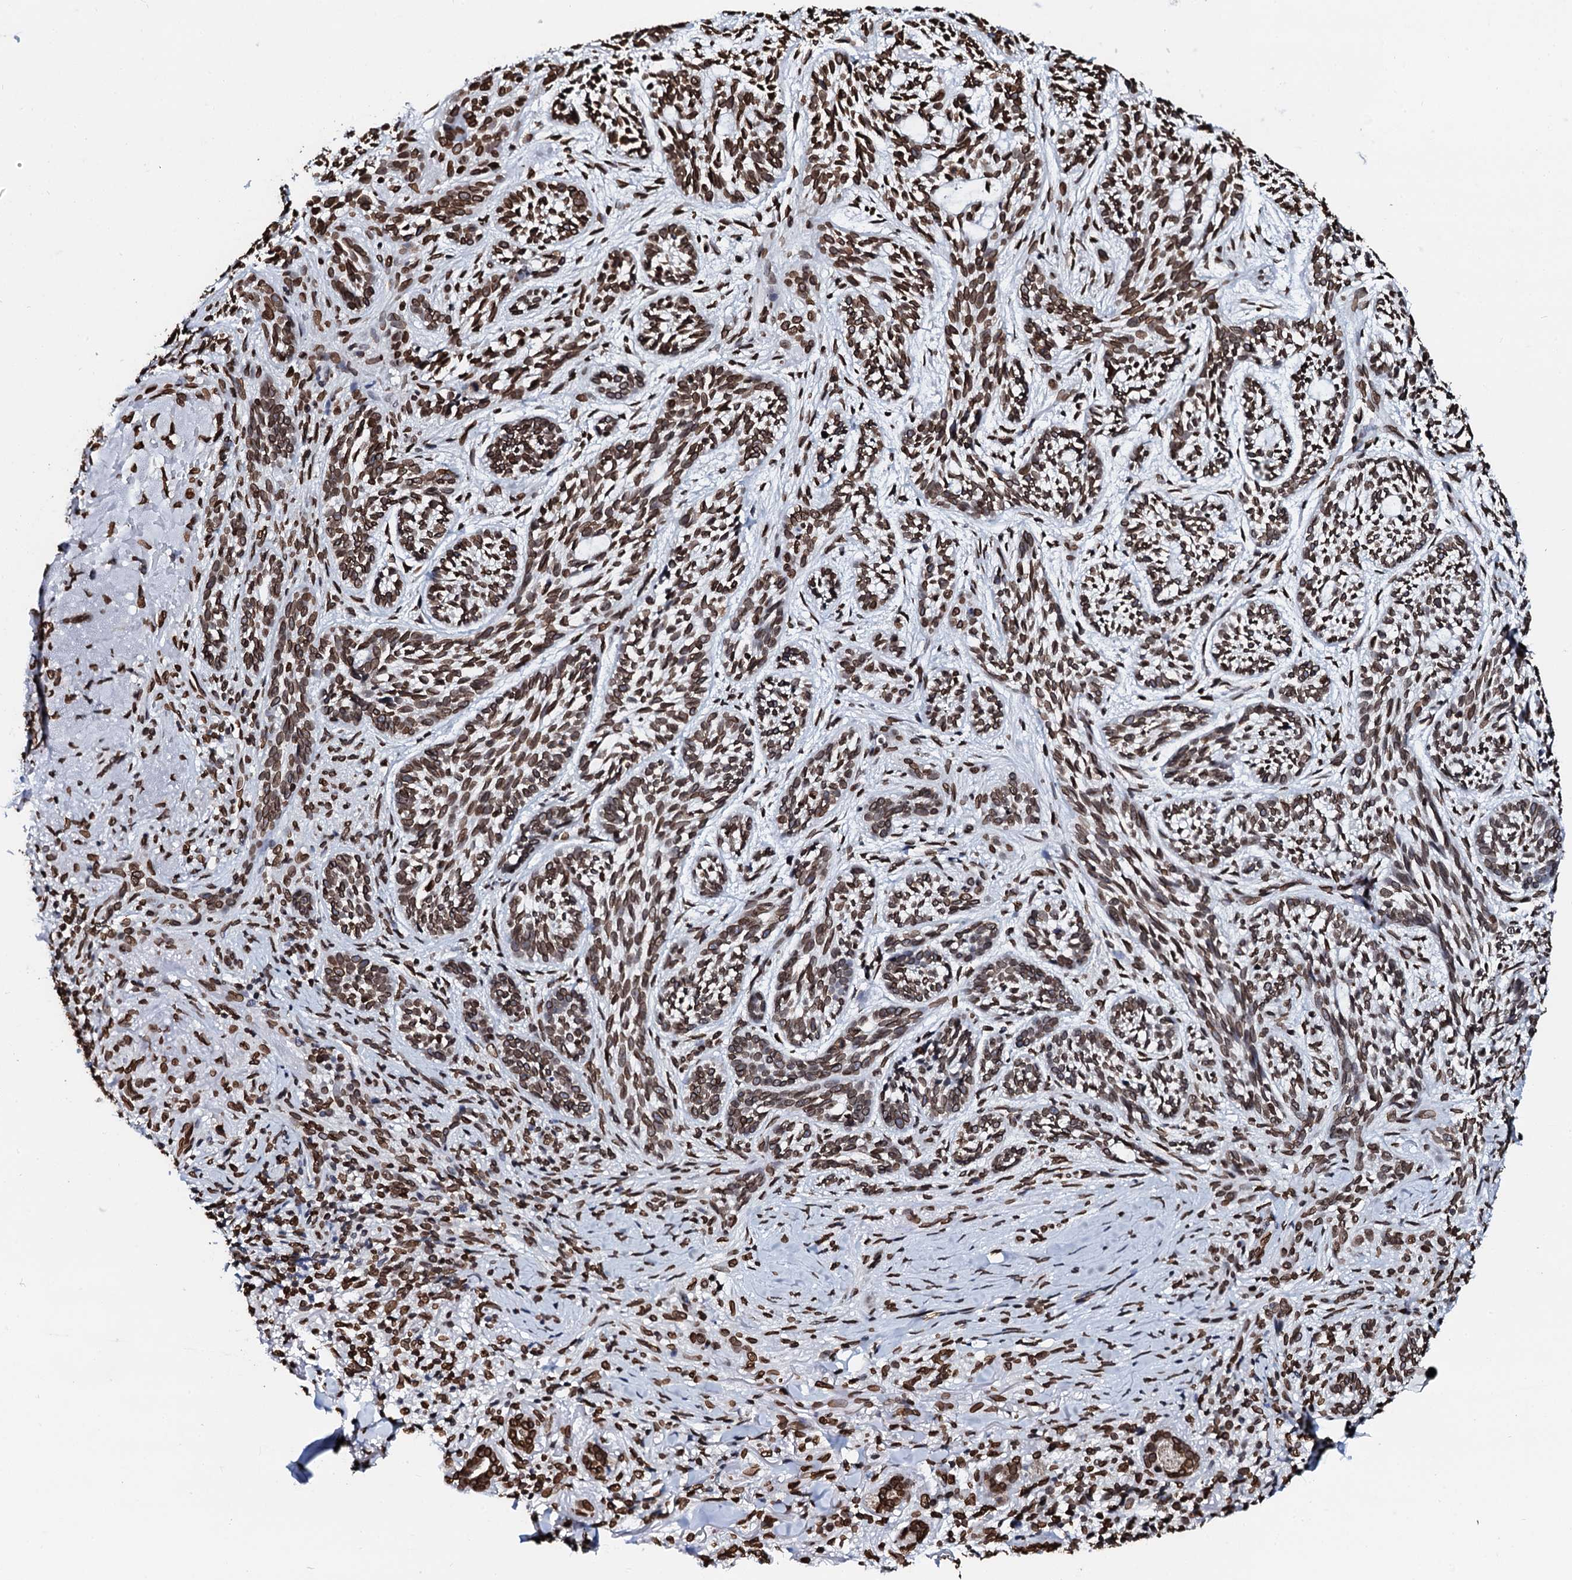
{"staining": {"intensity": "strong", "quantity": ">75%", "location": "cytoplasmic/membranous,nuclear"}, "tissue": "skin cancer", "cell_type": "Tumor cells", "image_type": "cancer", "snomed": [{"axis": "morphology", "description": "Basal cell carcinoma"}, {"axis": "topography", "description": "Skin"}], "caption": "Human basal cell carcinoma (skin) stained with a brown dye displays strong cytoplasmic/membranous and nuclear positive positivity in approximately >75% of tumor cells.", "gene": "KATNAL2", "patient": {"sex": "male", "age": 71}}